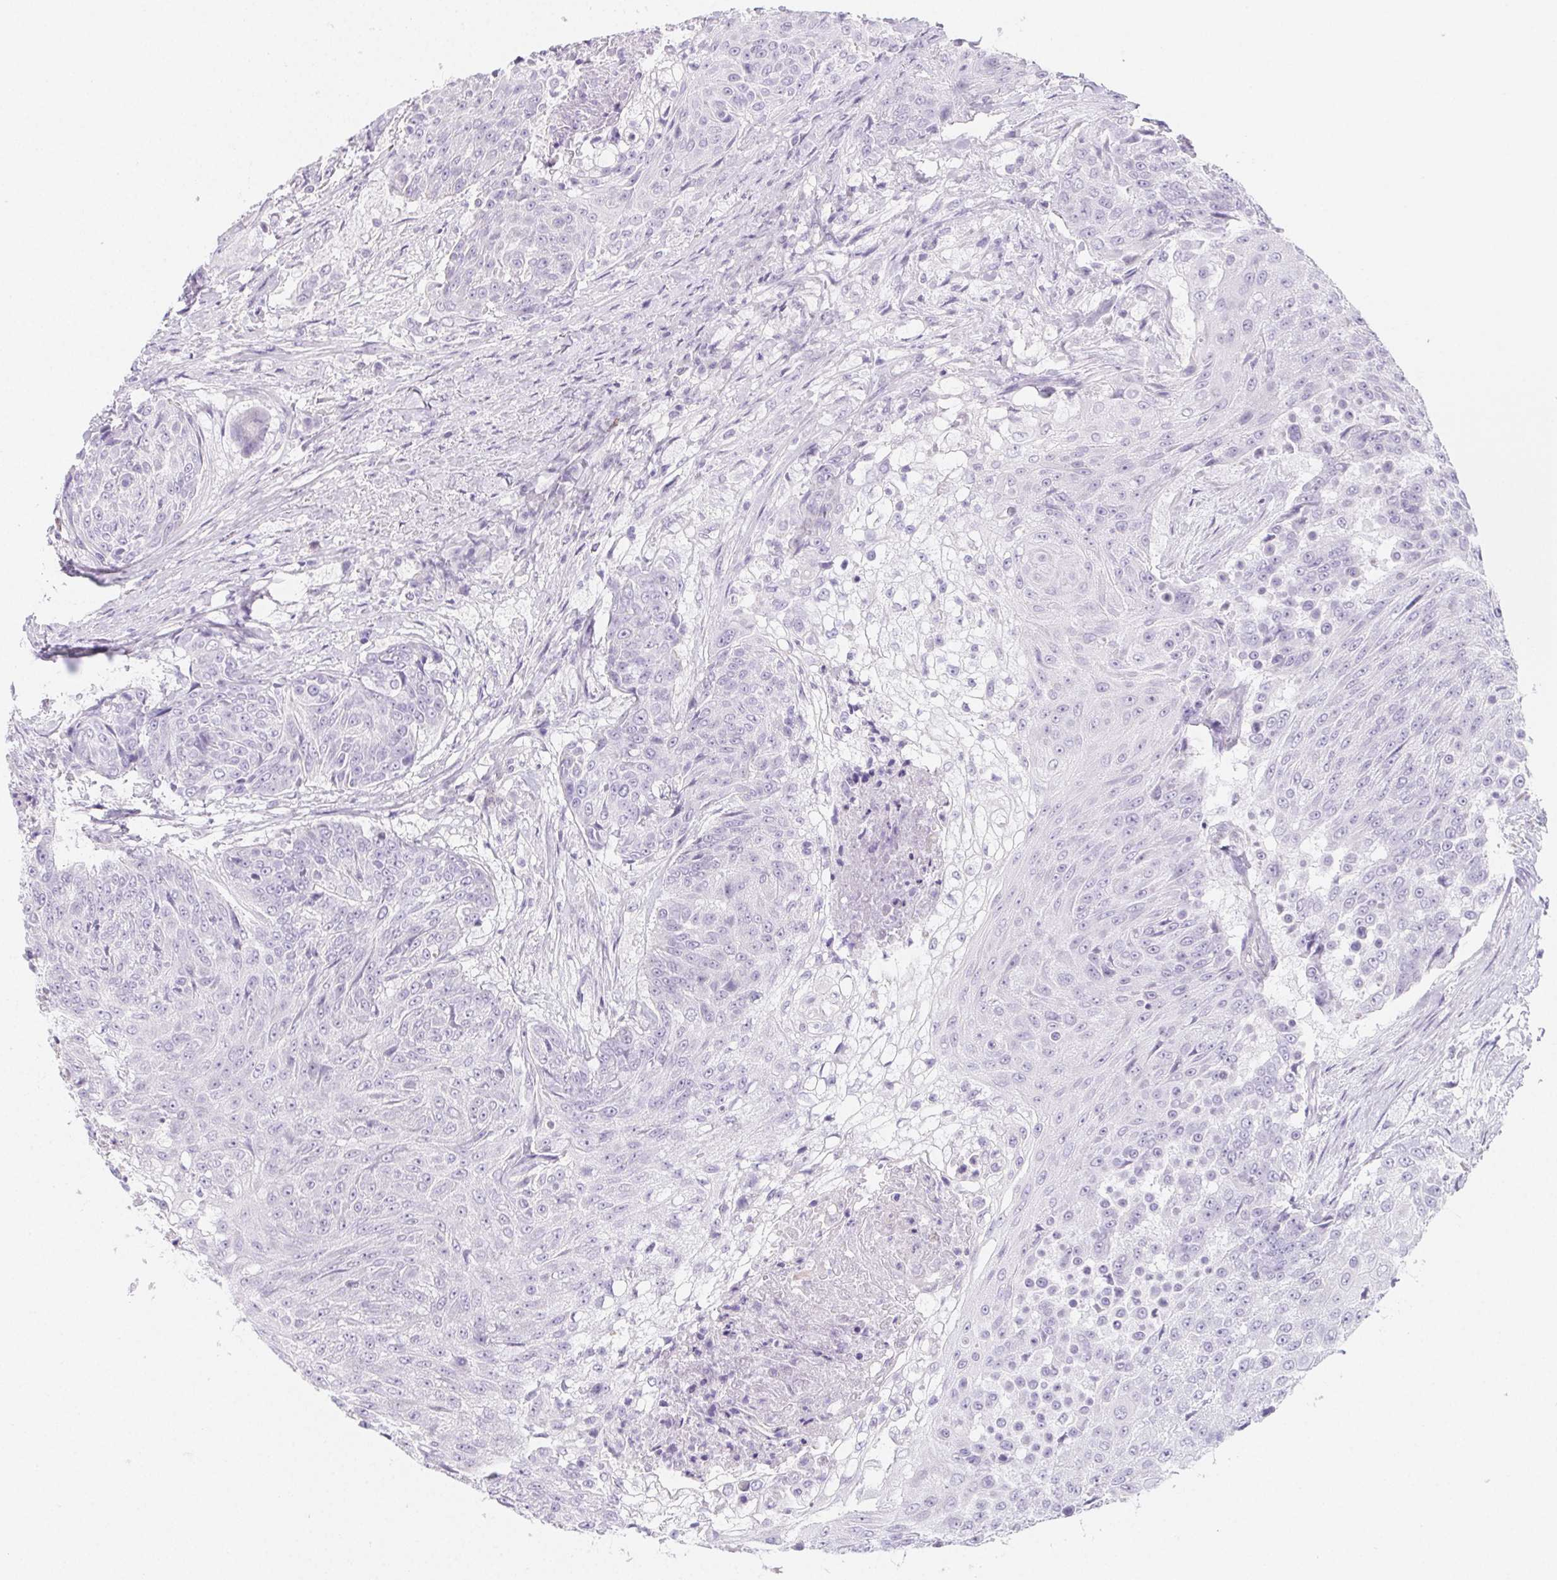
{"staining": {"intensity": "negative", "quantity": "none", "location": "none"}, "tissue": "urothelial cancer", "cell_type": "Tumor cells", "image_type": "cancer", "snomed": [{"axis": "morphology", "description": "Urothelial carcinoma, High grade"}, {"axis": "topography", "description": "Urinary bladder"}], "caption": "A micrograph of urothelial cancer stained for a protein displays no brown staining in tumor cells.", "gene": "ZBBX", "patient": {"sex": "female", "age": 63}}